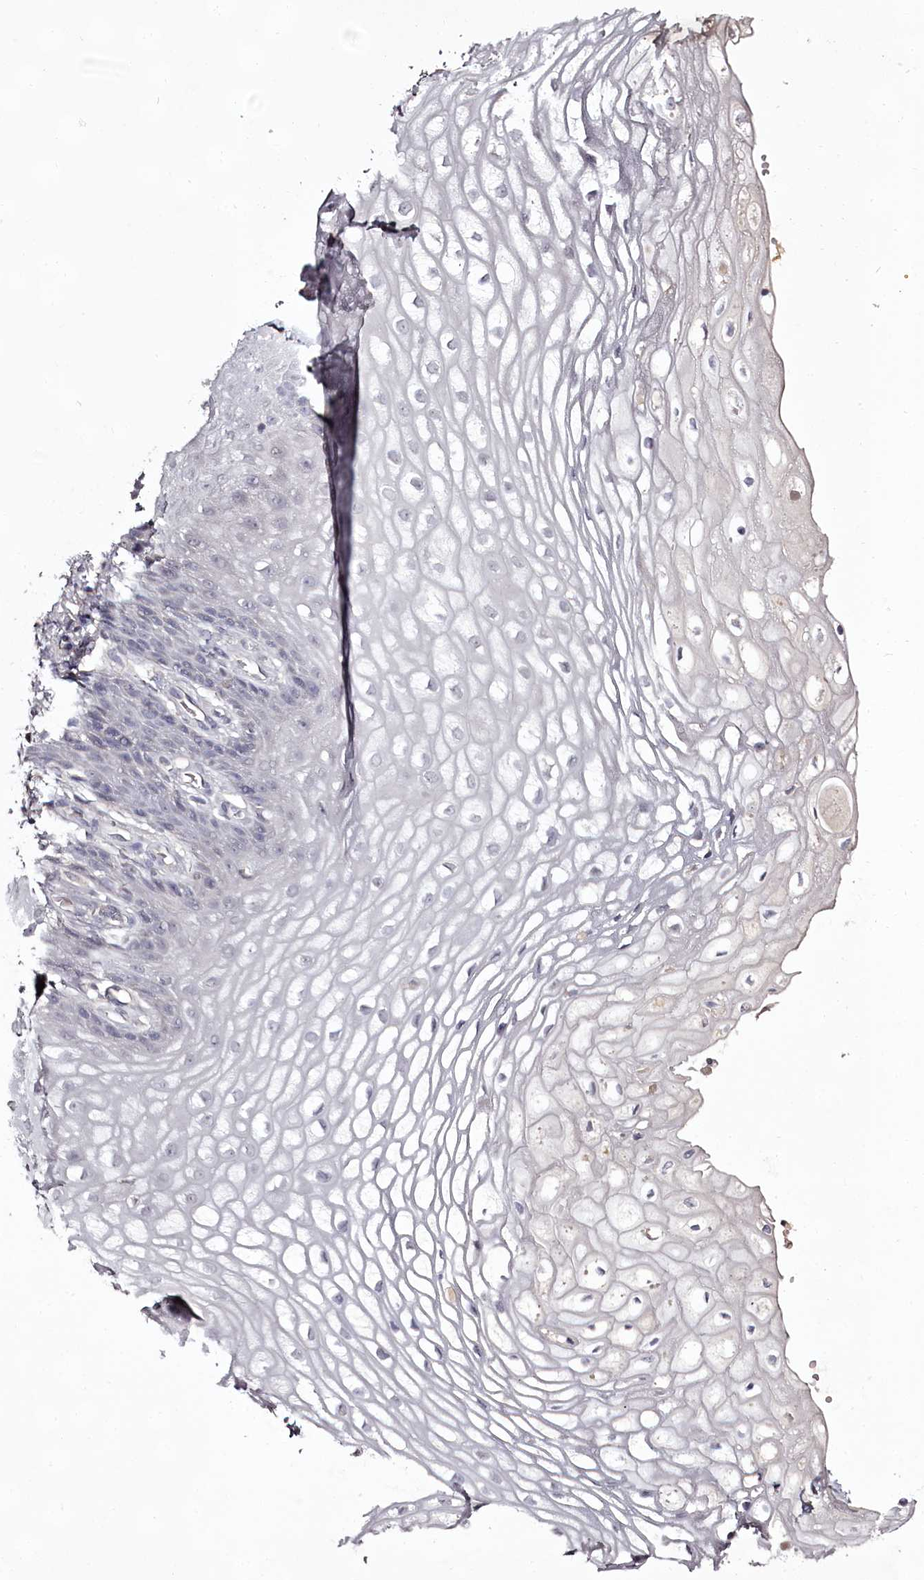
{"staining": {"intensity": "negative", "quantity": "none", "location": "none"}, "tissue": "vagina", "cell_type": "Squamous epithelial cells", "image_type": "normal", "snomed": [{"axis": "morphology", "description": "Normal tissue, NOS"}, {"axis": "topography", "description": "Vagina"}], "caption": "Immunohistochemical staining of benign human vagina shows no significant staining in squamous epithelial cells.", "gene": "RBMXL2", "patient": {"sex": "female", "age": 60}}